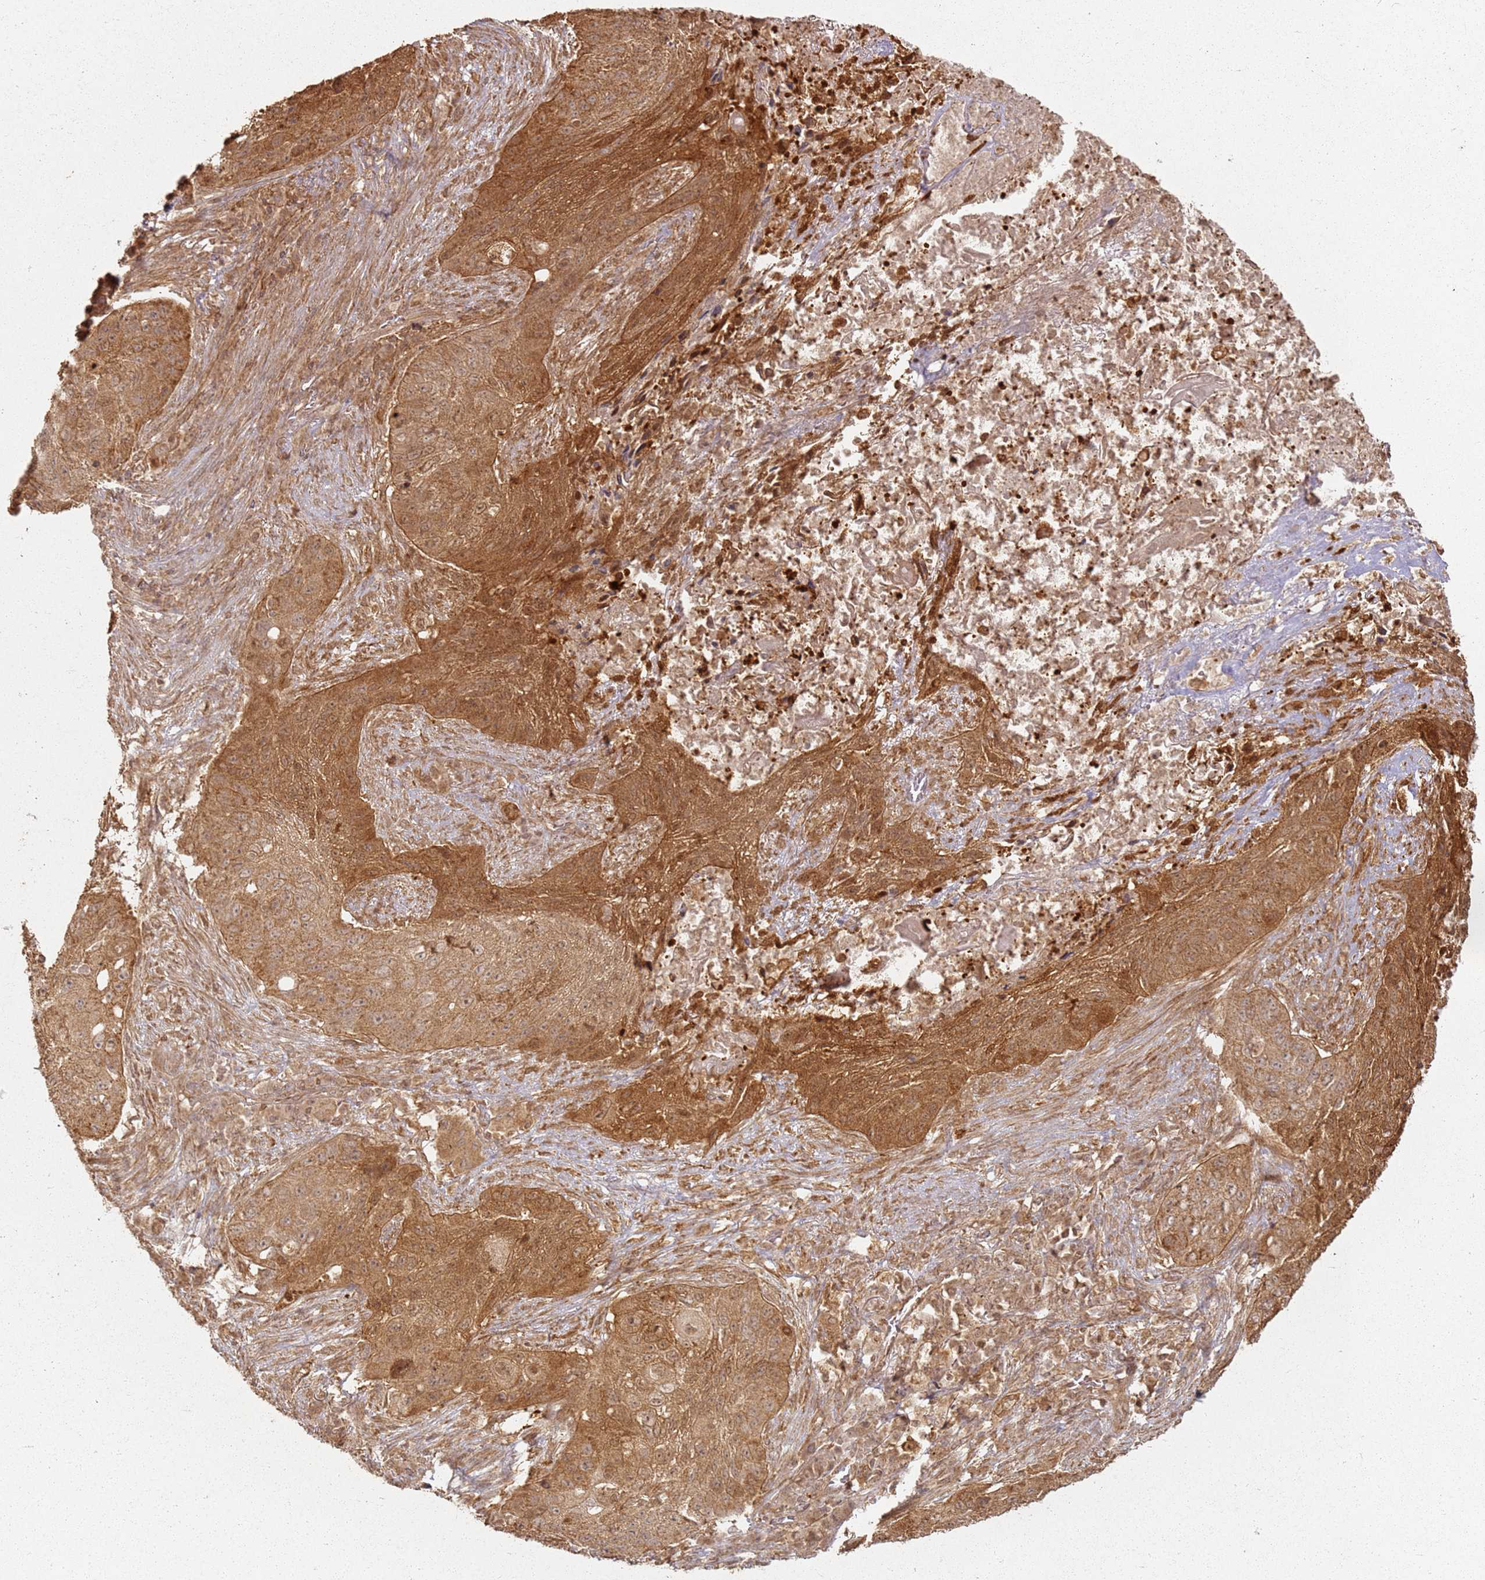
{"staining": {"intensity": "moderate", "quantity": ">75%", "location": "cytoplasmic/membranous"}, "tissue": "lung cancer", "cell_type": "Tumor cells", "image_type": "cancer", "snomed": [{"axis": "morphology", "description": "Squamous cell carcinoma, NOS"}, {"axis": "topography", "description": "Lung"}], "caption": "This image demonstrates lung cancer stained with immunohistochemistry to label a protein in brown. The cytoplasmic/membranous of tumor cells show moderate positivity for the protein. Nuclei are counter-stained blue.", "gene": "ZNF776", "patient": {"sex": "female", "age": 63}}